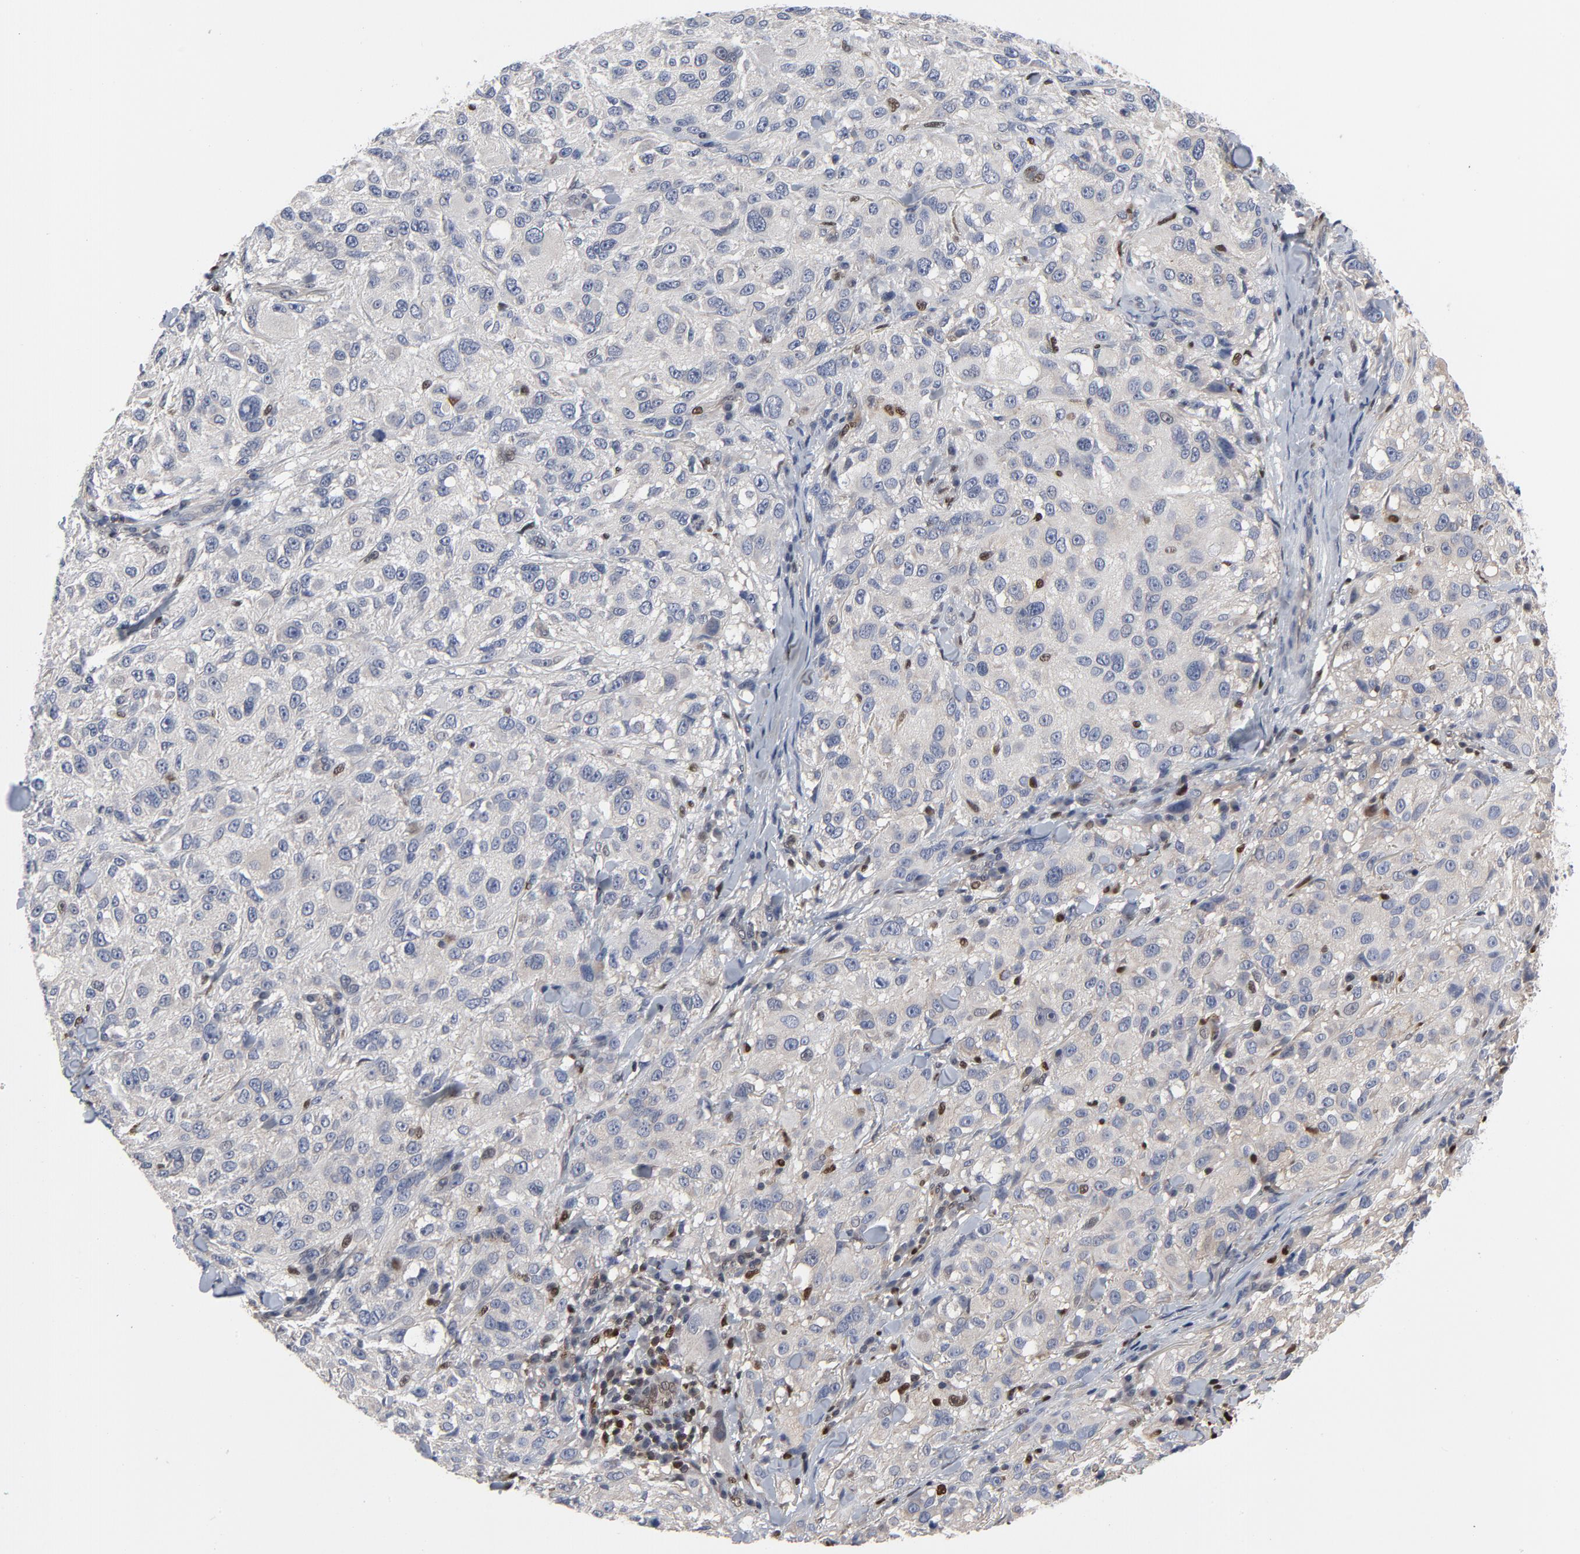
{"staining": {"intensity": "negative", "quantity": "none", "location": "none"}, "tissue": "melanoma", "cell_type": "Tumor cells", "image_type": "cancer", "snomed": [{"axis": "morphology", "description": "Necrosis, NOS"}, {"axis": "morphology", "description": "Malignant melanoma, NOS"}, {"axis": "topography", "description": "Skin"}], "caption": "DAB immunohistochemical staining of human melanoma demonstrates no significant expression in tumor cells.", "gene": "NFKB1", "patient": {"sex": "female", "age": 87}}